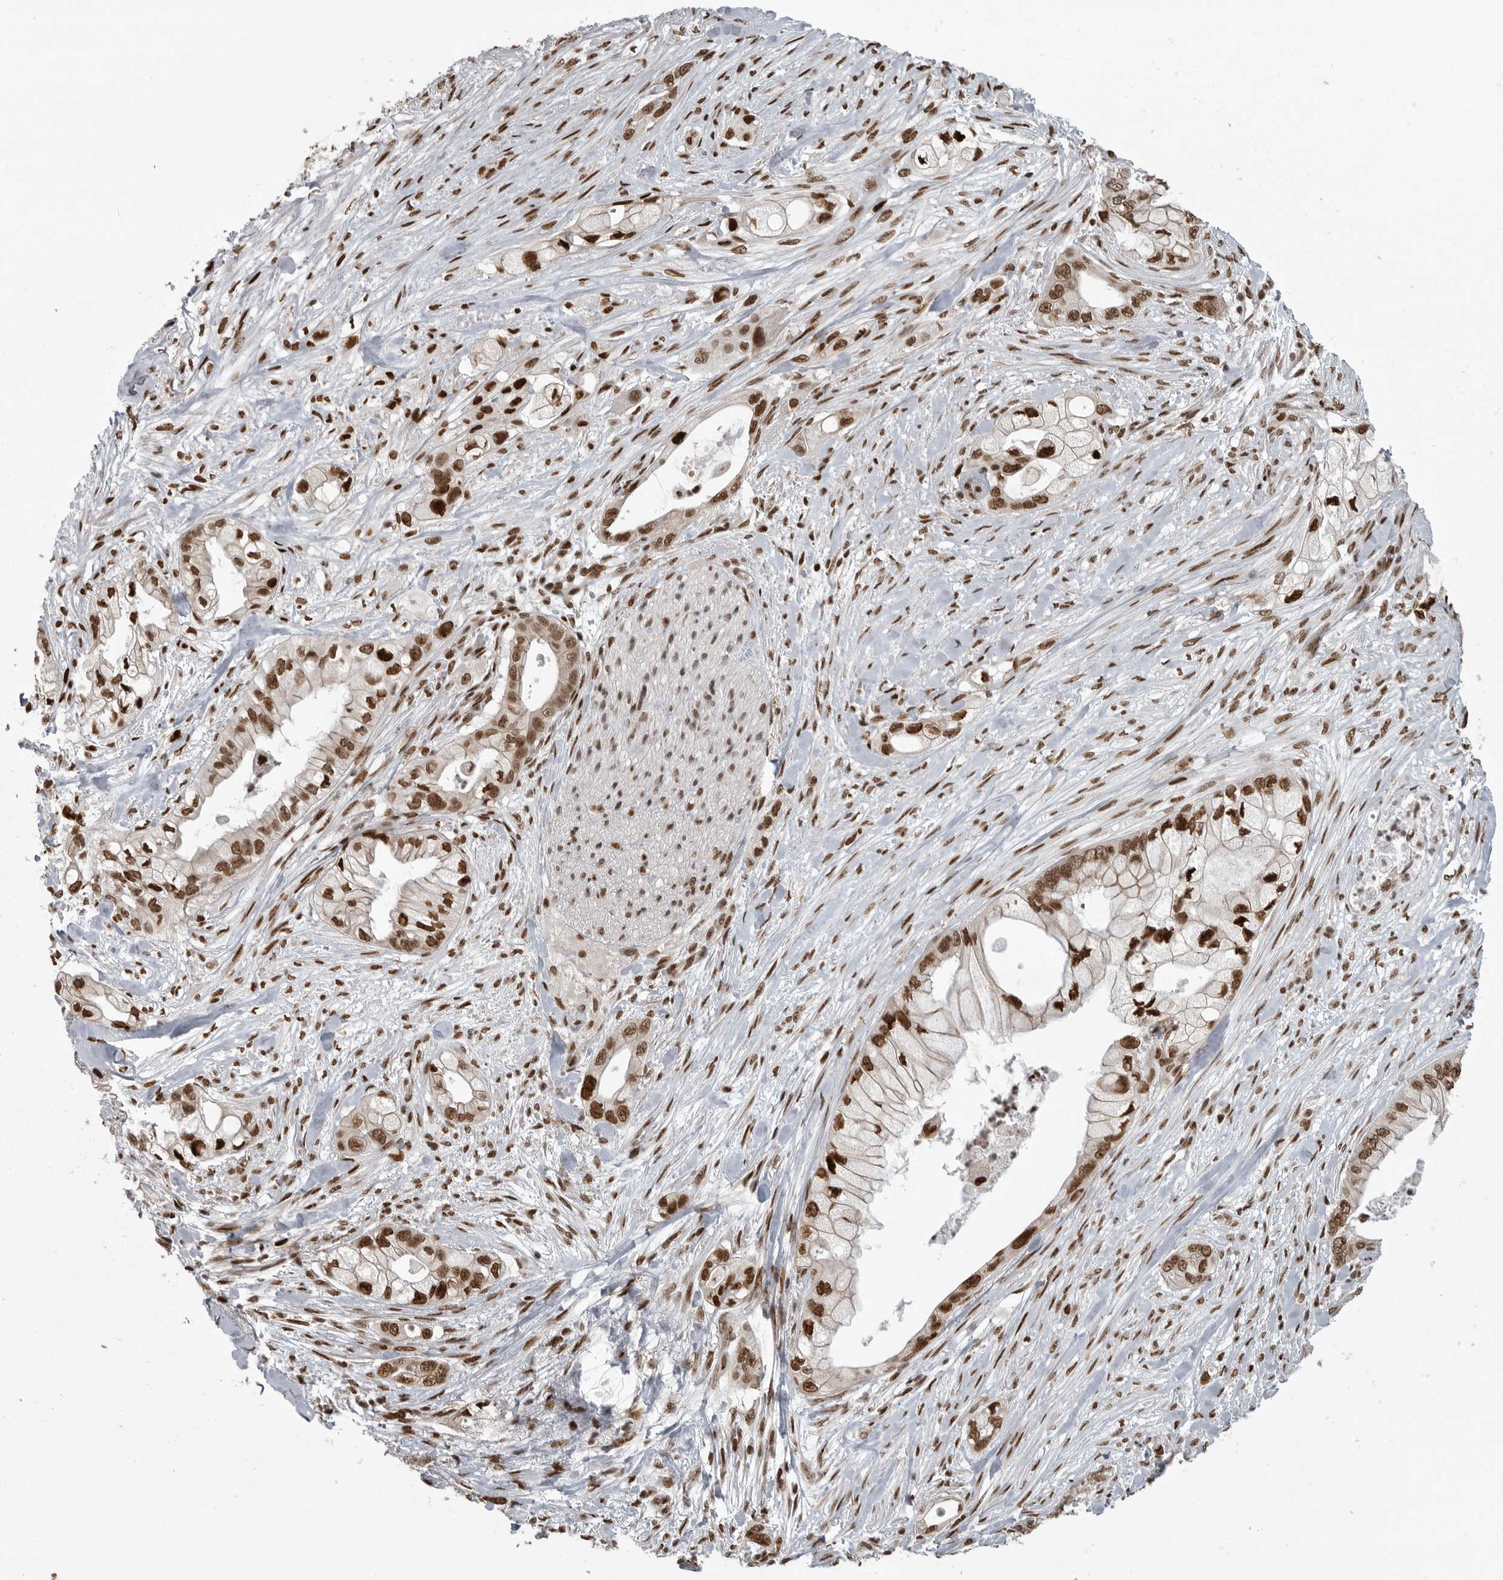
{"staining": {"intensity": "strong", "quantity": ">75%", "location": "nuclear"}, "tissue": "pancreatic cancer", "cell_type": "Tumor cells", "image_type": "cancer", "snomed": [{"axis": "morphology", "description": "Adenocarcinoma, NOS"}, {"axis": "topography", "description": "Pancreas"}], "caption": "Tumor cells reveal high levels of strong nuclear staining in about >75% of cells in pancreatic cancer. (Stains: DAB (3,3'-diaminobenzidine) in brown, nuclei in blue, Microscopy: brightfield microscopy at high magnification).", "gene": "YAF2", "patient": {"sex": "male", "age": 53}}